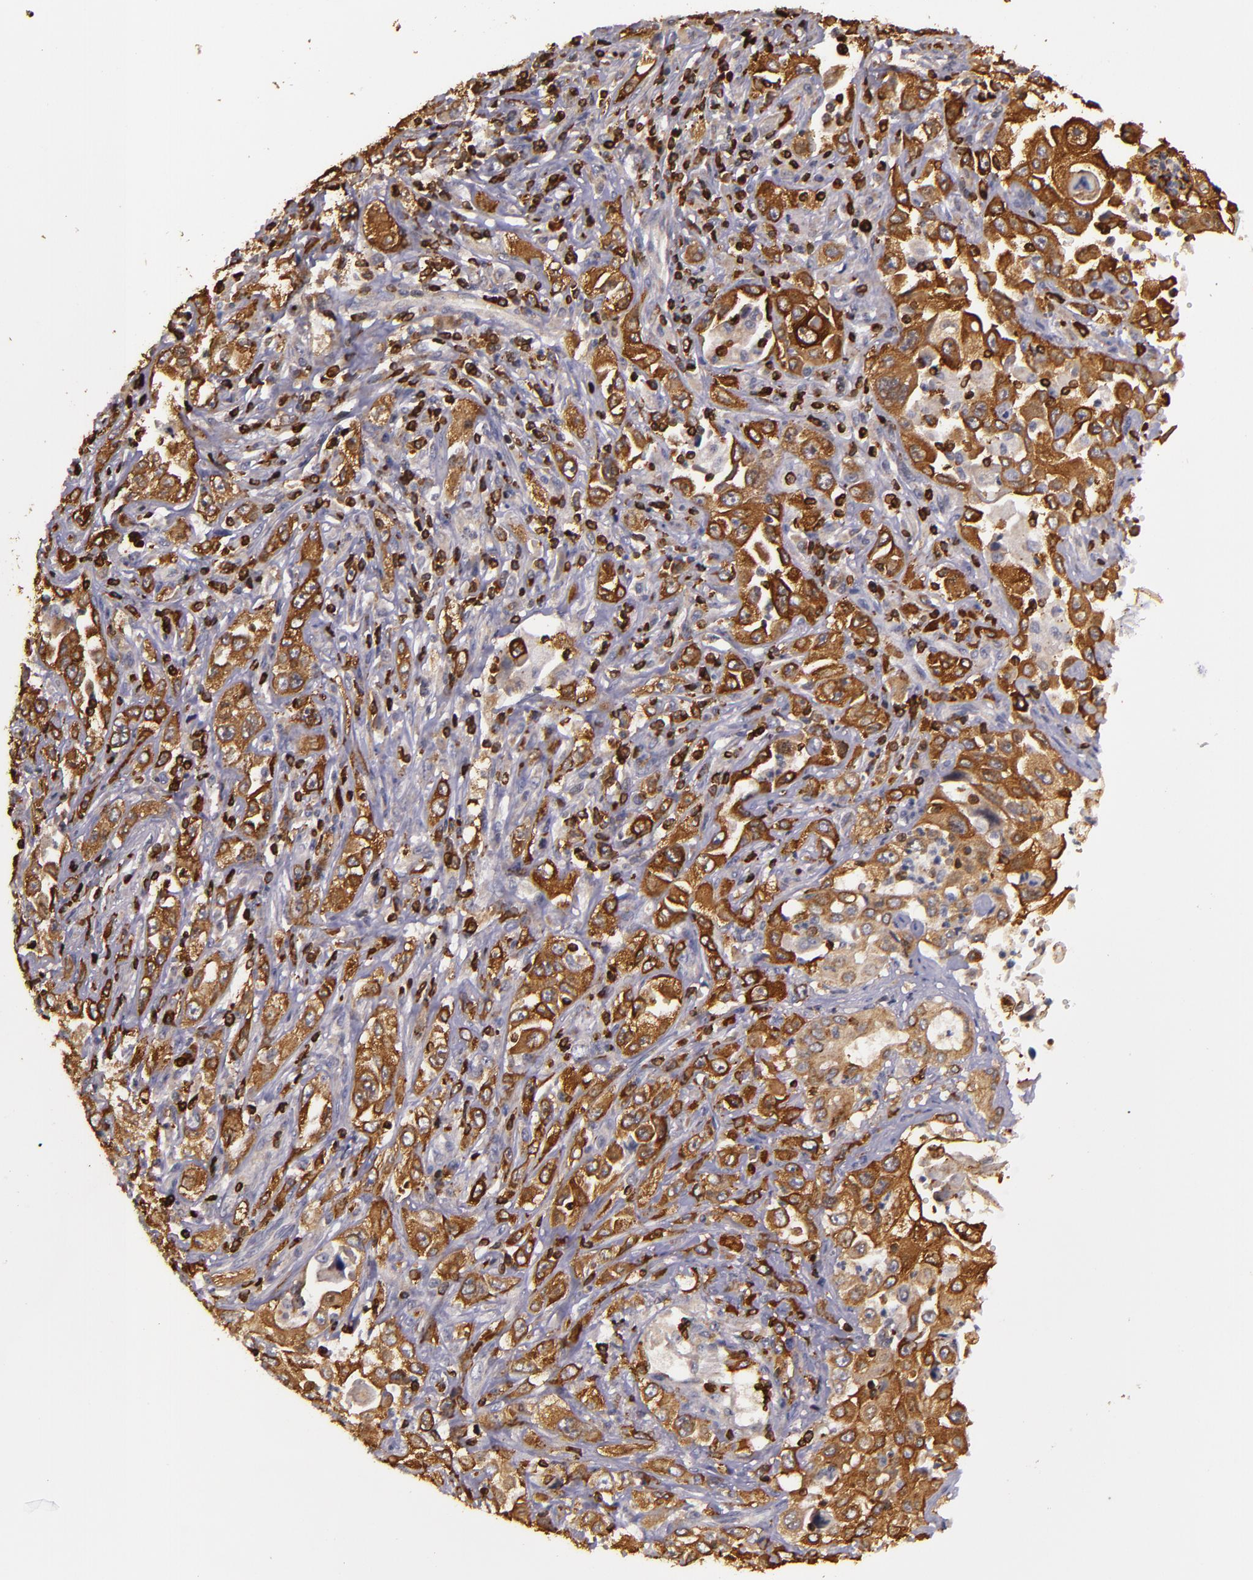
{"staining": {"intensity": "strong", "quantity": ">75%", "location": "cytoplasmic/membranous"}, "tissue": "pancreatic cancer", "cell_type": "Tumor cells", "image_type": "cancer", "snomed": [{"axis": "morphology", "description": "Adenocarcinoma, NOS"}, {"axis": "topography", "description": "Pancreas"}], "caption": "Pancreatic adenocarcinoma tissue demonstrates strong cytoplasmic/membranous staining in about >75% of tumor cells, visualized by immunohistochemistry.", "gene": "SLC9A3R1", "patient": {"sex": "male", "age": 70}}